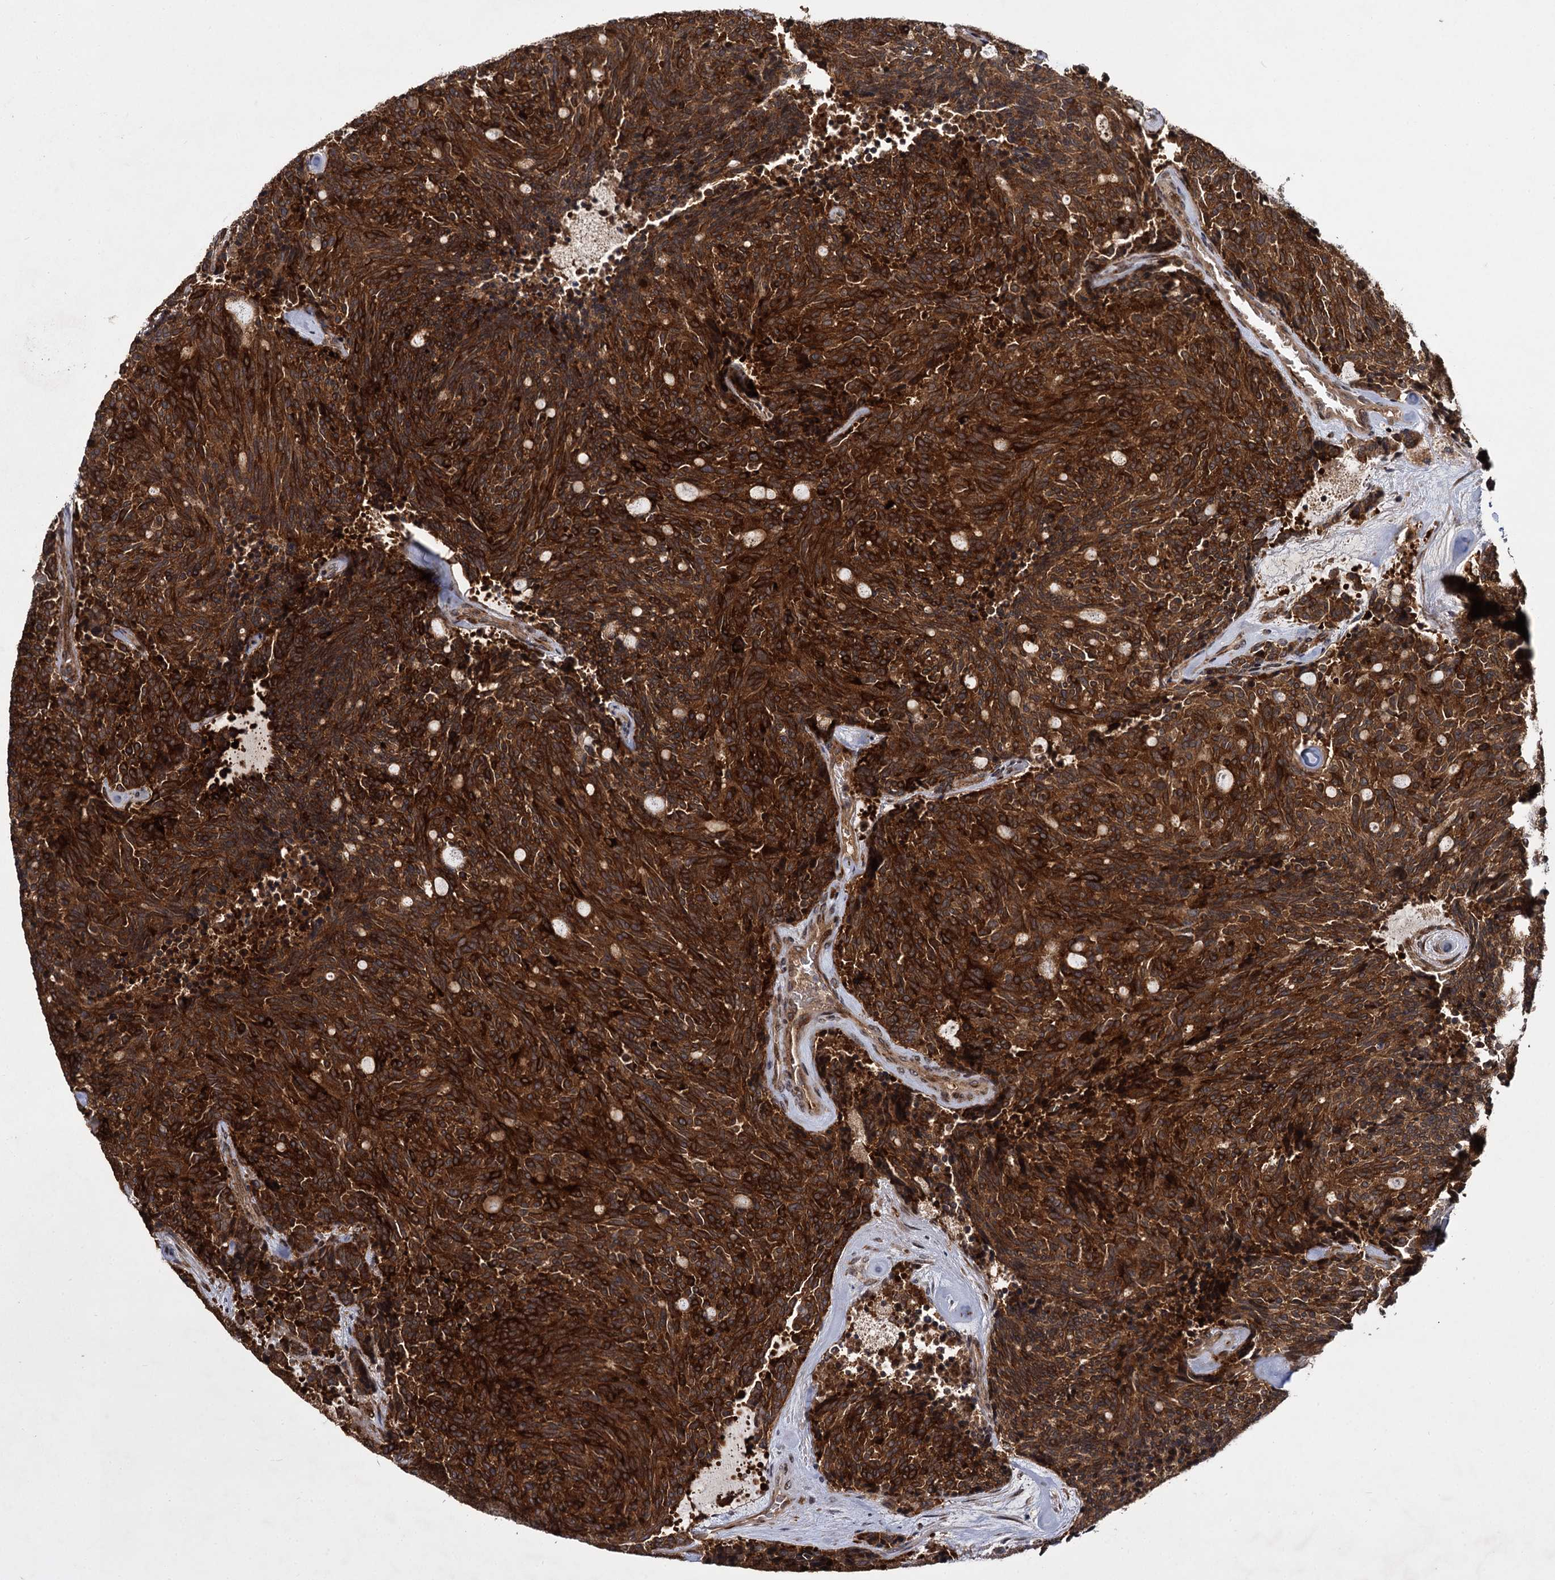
{"staining": {"intensity": "strong", "quantity": ">75%", "location": "cytoplasmic/membranous"}, "tissue": "carcinoid", "cell_type": "Tumor cells", "image_type": "cancer", "snomed": [{"axis": "morphology", "description": "Carcinoid, malignant, NOS"}, {"axis": "topography", "description": "Pancreas"}], "caption": "IHC (DAB) staining of human carcinoid (malignant) exhibits strong cytoplasmic/membranous protein staining in approximately >75% of tumor cells.", "gene": "INPPL1", "patient": {"sex": "female", "age": 54}}